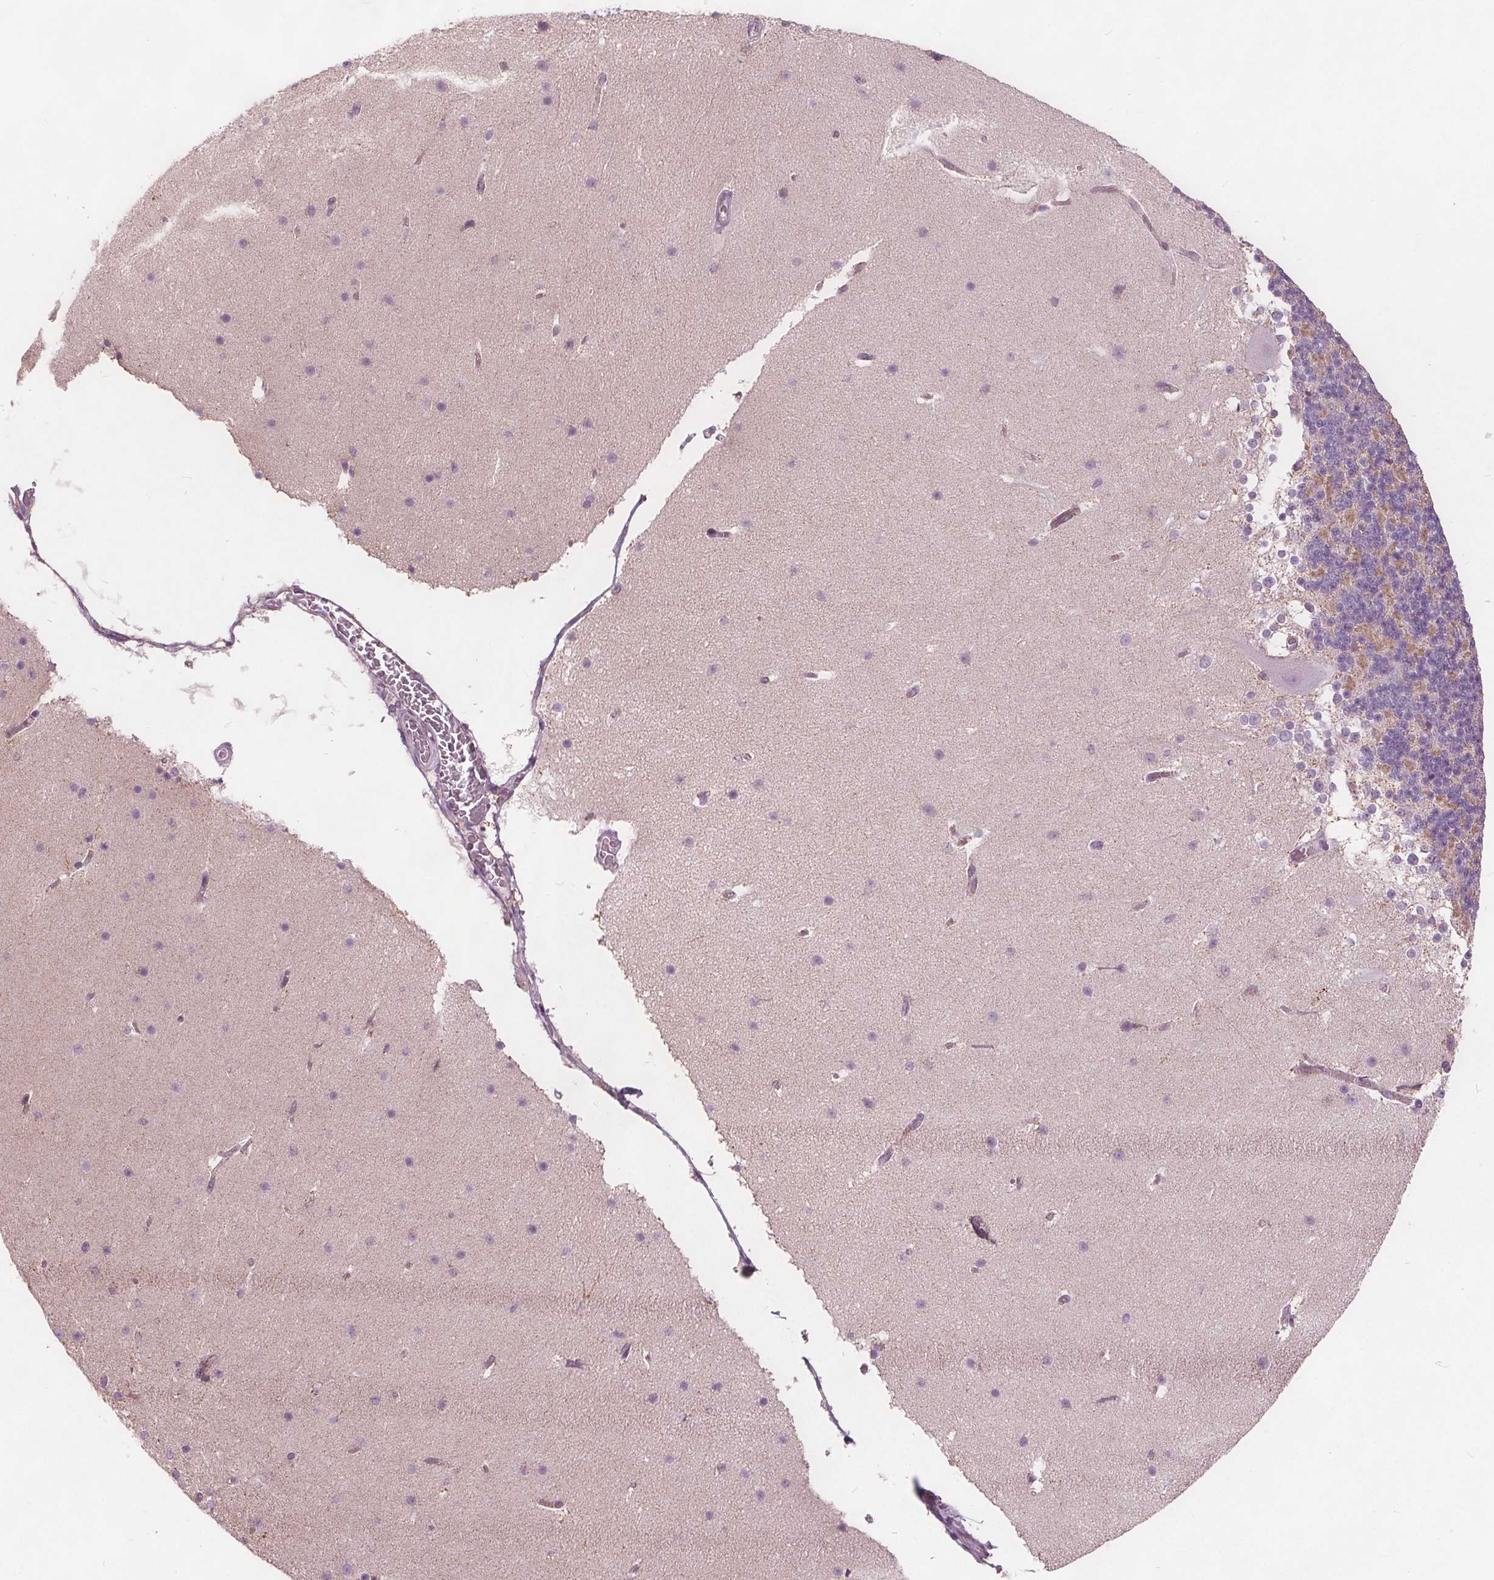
{"staining": {"intensity": "negative", "quantity": "none", "location": "none"}, "tissue": "cerebellum", "cell_type": "Cells in granular layer", "image_type": "normal", "snomed": [{"axis": "morphology", "description": "Normal tissue, NOS"}, {"axis": "topography", "description": "Cerebellum"}], "caption": "Immunohistochemistry of unremarkable human cerebellum displays no positivity in cells in granular layer. (Brightfield microscopy of DAB IHC at high magnification).", "gene": "ECI2", "patient": {"sex": "female", "age": 19}}